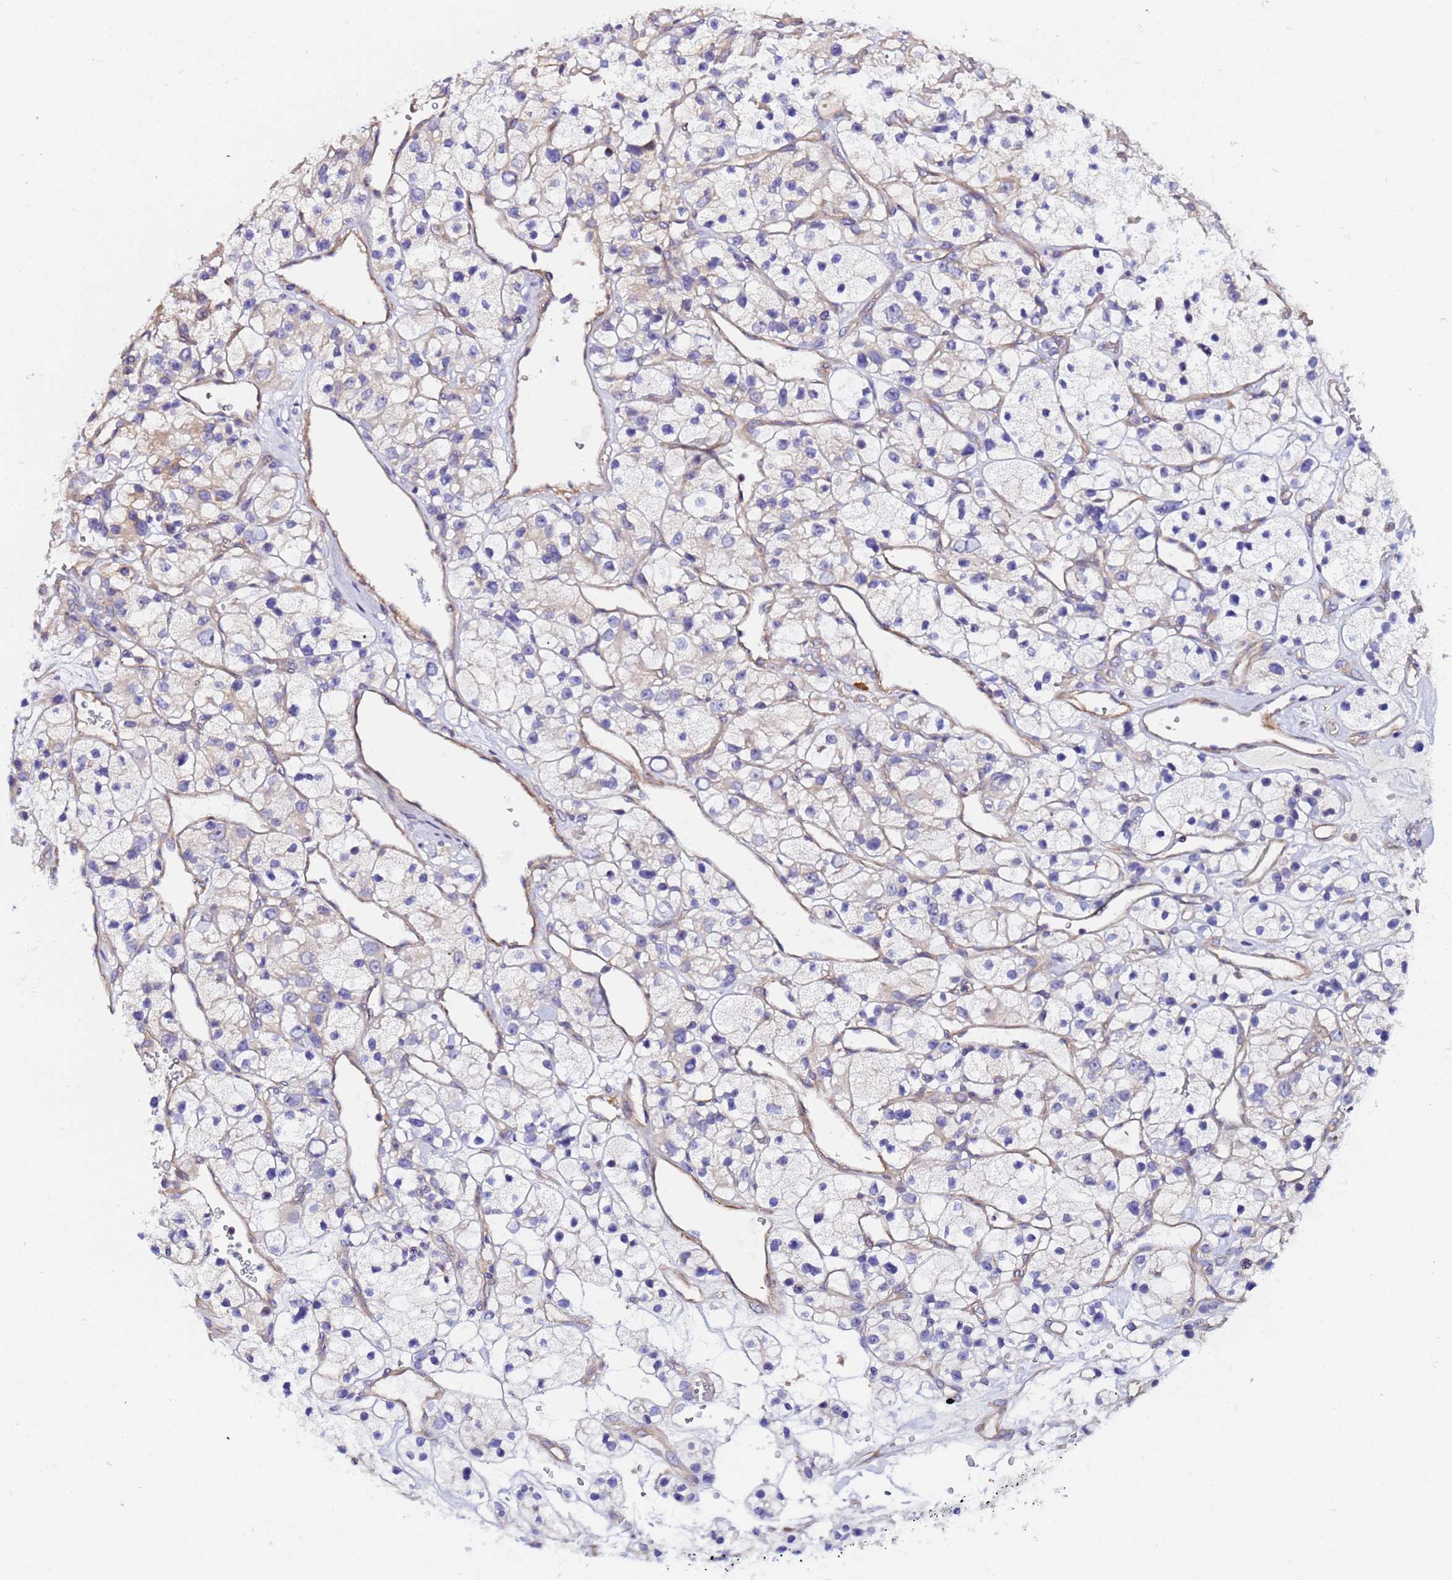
{"staining": {"intensity": "weak", "quantity": "<25%", "location": "cytoplasmic/membranous"}, "tissue": "renal cancer", "cell_type": "Tumor cells", "image_type": "cancer", "snomed": [{"axis": "morphology", "description": "Adenocarcinoma, NOS"}, {"axis": "topography", "description": "Kidney"}], "caption": "This is an IHC image of human renal cancer (adenocarcinoma). There is no staining in tumor cells.", "gene": "JRKL", "patient": {"sex": "female", "age": 57}}